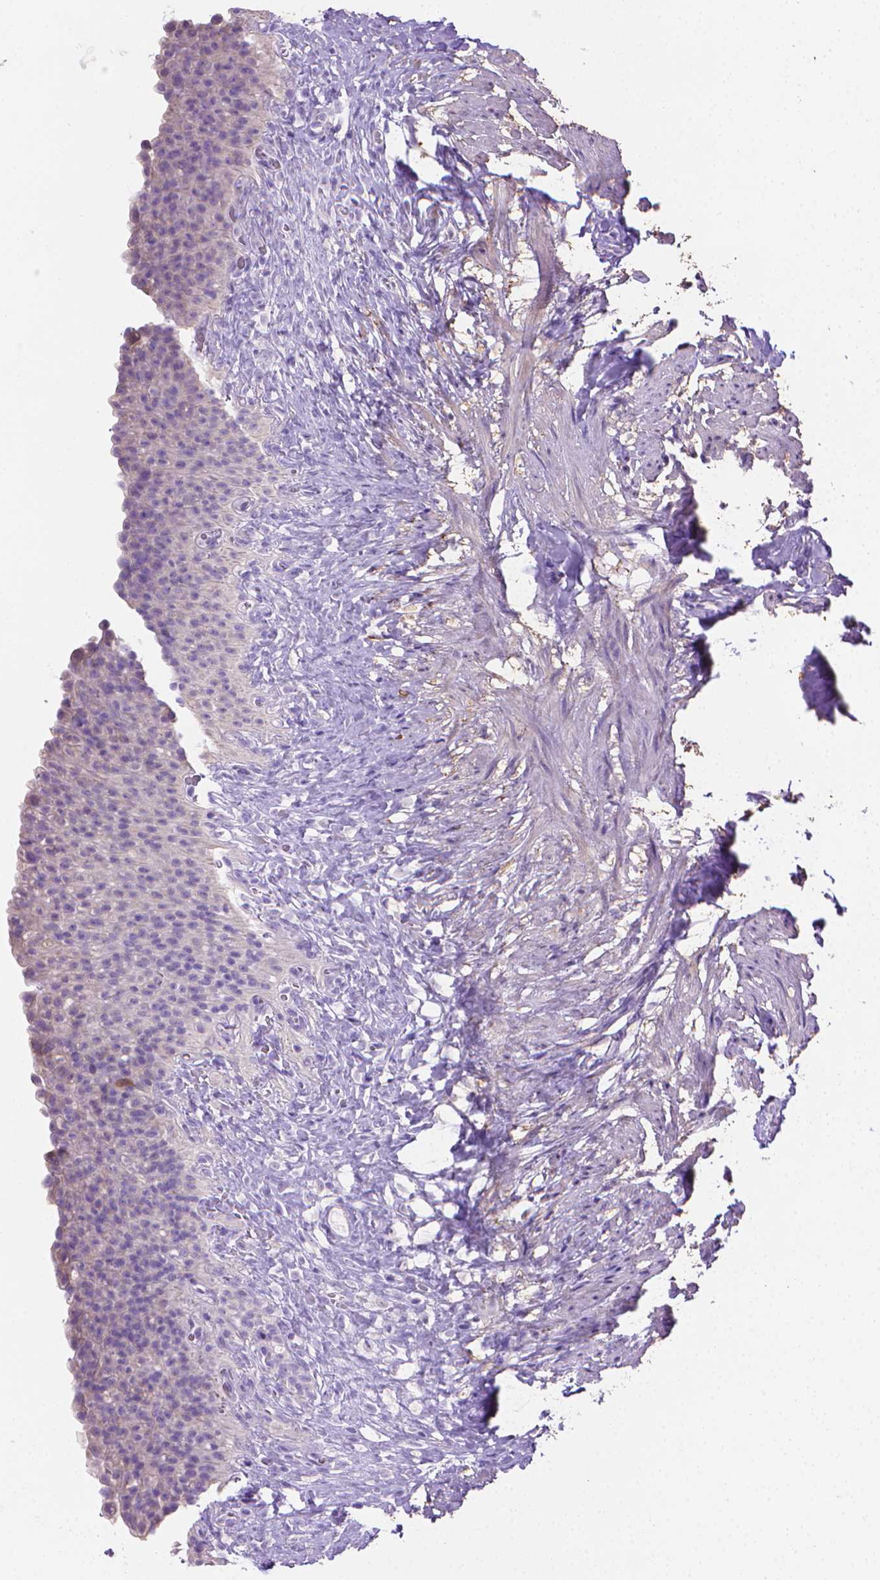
{"staining": {"intensity": "negative", "quantity": "none", "location": "none"}, "tissue": "urinary bladder", "cell_type": "Urothelial cells", "image_type": "normal", "snomed": [{"axis": "morphology", "description": "Normal tissue, NOS"}, {"axis": "topography", "description": "Urinary bladder"}, {"axis": "topography", "description": "Prostate"}], "caption": "An immunohistochemistry (IHC) photomicrograph of benign urinary bladder is shown. There is no staining in urothelial cells of urinary bladder. Brightfield microscopy of immunohistochemistry (IHC) stained with DAB (brown) and hematoxylin (blue), captured at high magnification.", "gene": "PNMA2", "patient": {"sex": "male", "age": 76}}